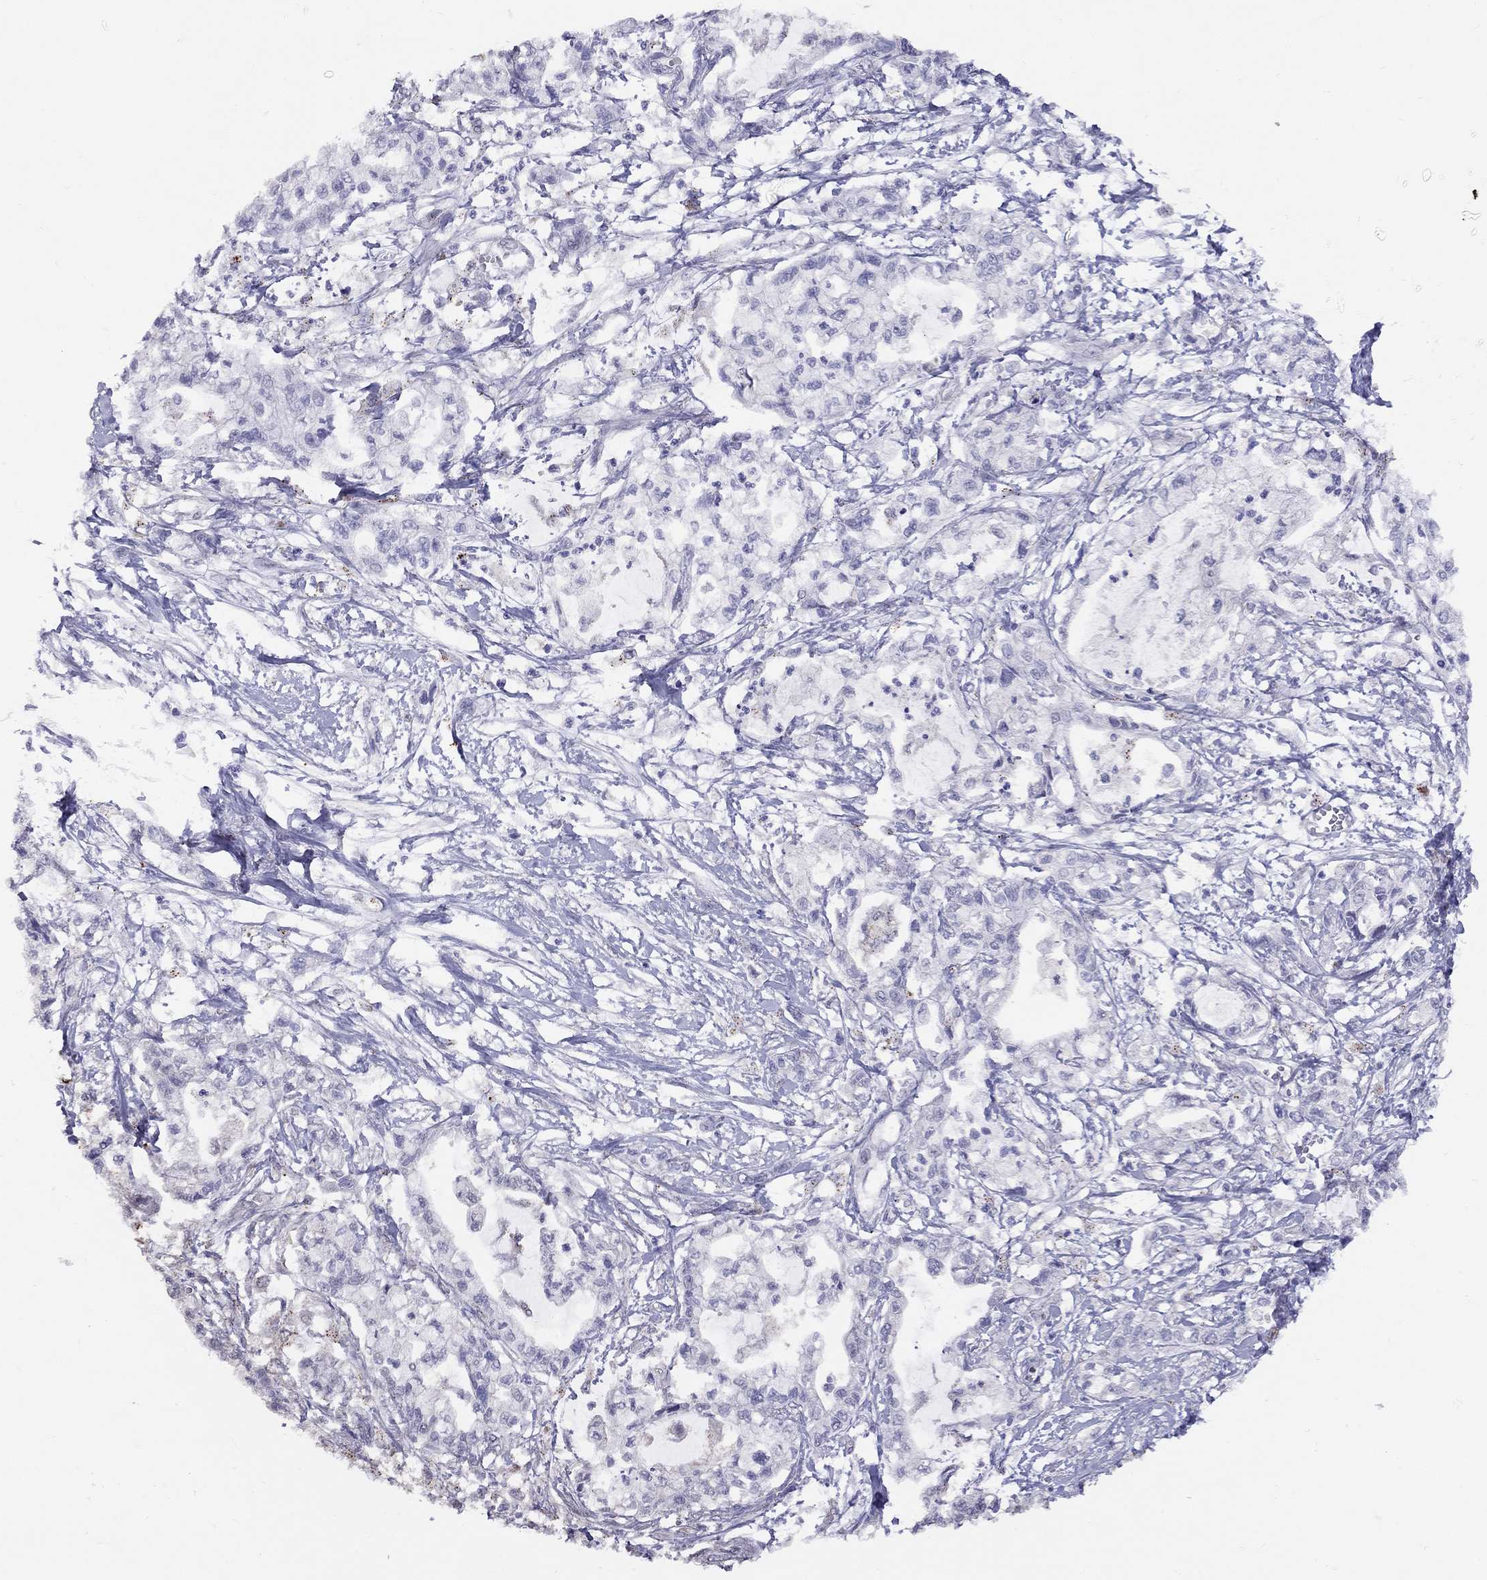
{"staining": {"intensity": "negative", "quantity": "none", "location": "none"}, "tissue": "pancreatic cancer", "cell_type": "Tumor cells", "image_type": "cancer", "snomed": [{"axis": "morphology", "description": "Adenocarcinoma, NOS"}, {"axis": "topography", "description": "Pancreas"}], "caption": "The IHC histopathology image has no significant positivity in tumor cells of pancreatic adenocarcinoma tissue.", "gene": "MAGEB4", "patient": {"sex": "male", "age": 54}}